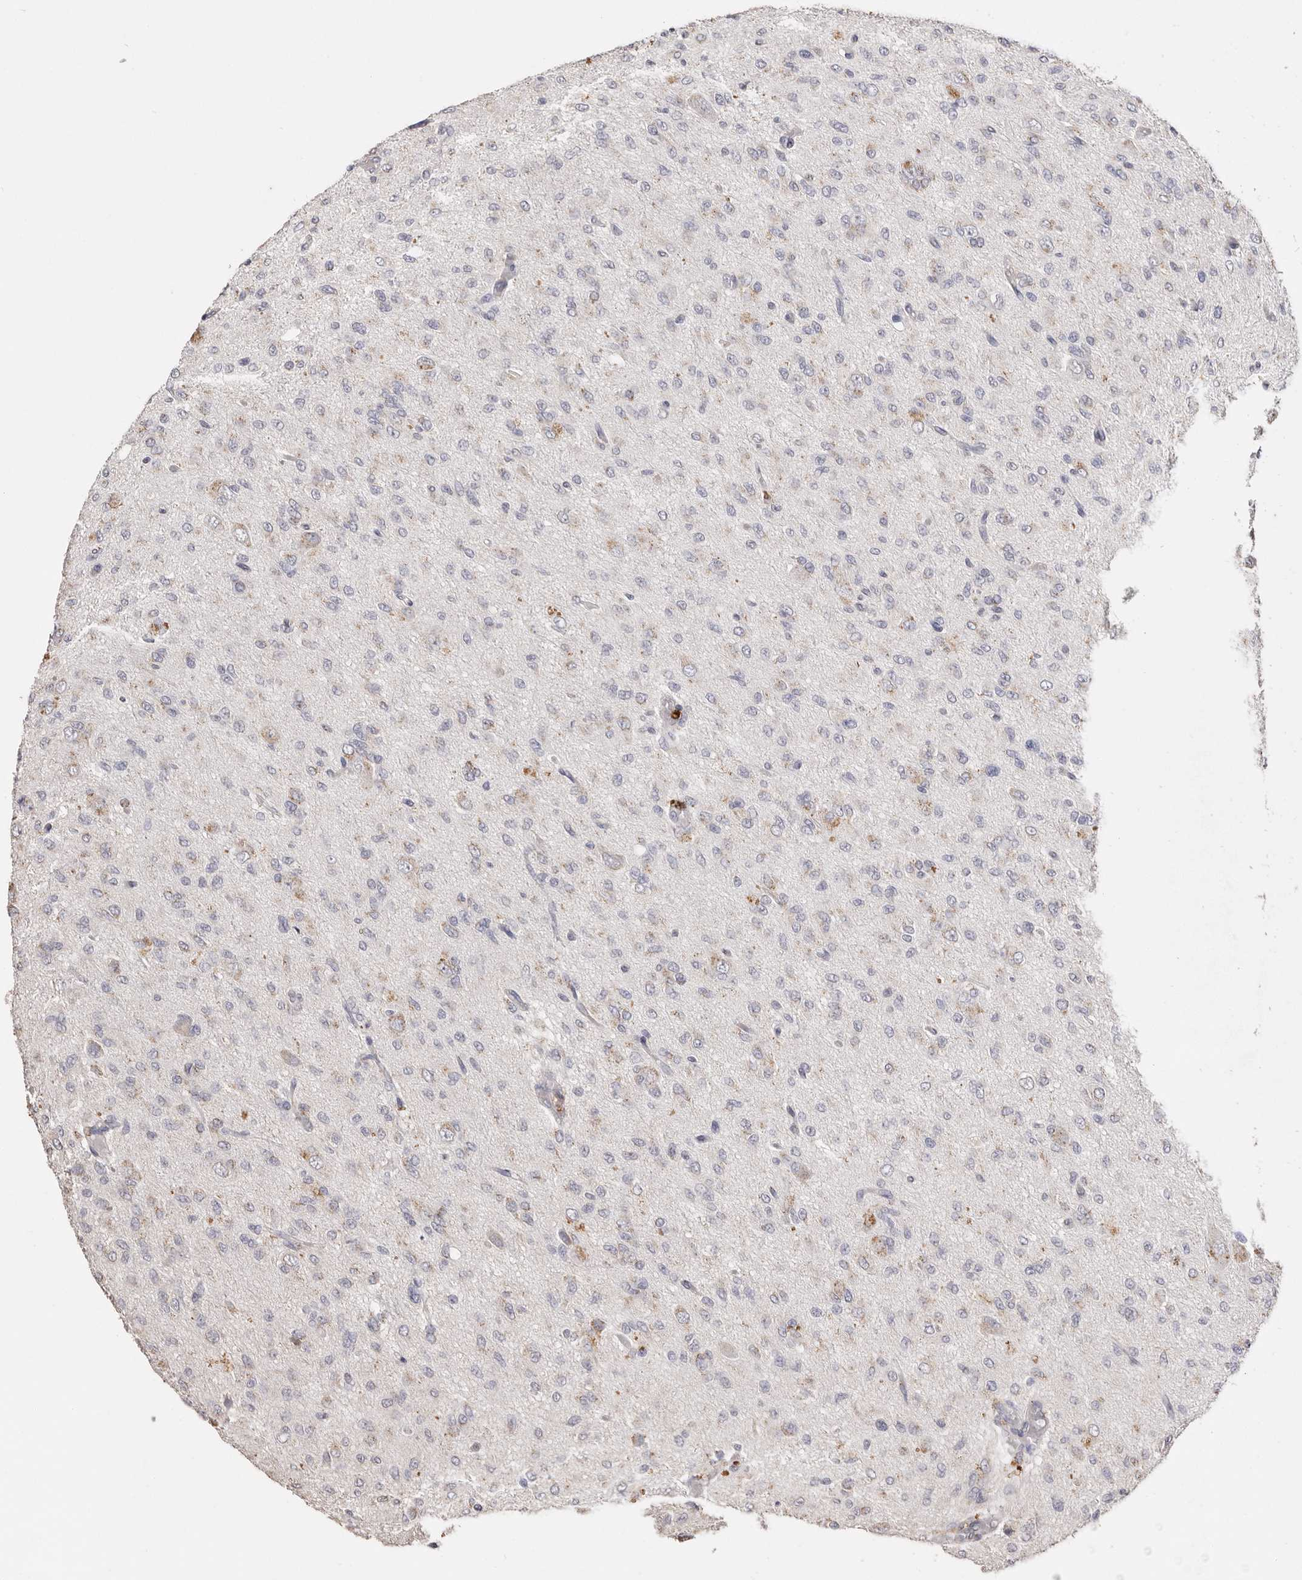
{"staining": {"intensity": "negative", "quantity": "none", "location": "none"}, "tissue": "glioma", "cell_type": "Tumor cells", "image_type": "cancer", "snomed": [{"axis": "morphology", "description": "Glioma, malignant, High grade"}, {"axis": "topography", "description": "Brain"}], "caption": "Micrograph shows no significant protein positivity in tumor cells of malignant glioma (high-grade).", "gene": "LGALS7B", "patient": {"sex": "female", "age": 59}}